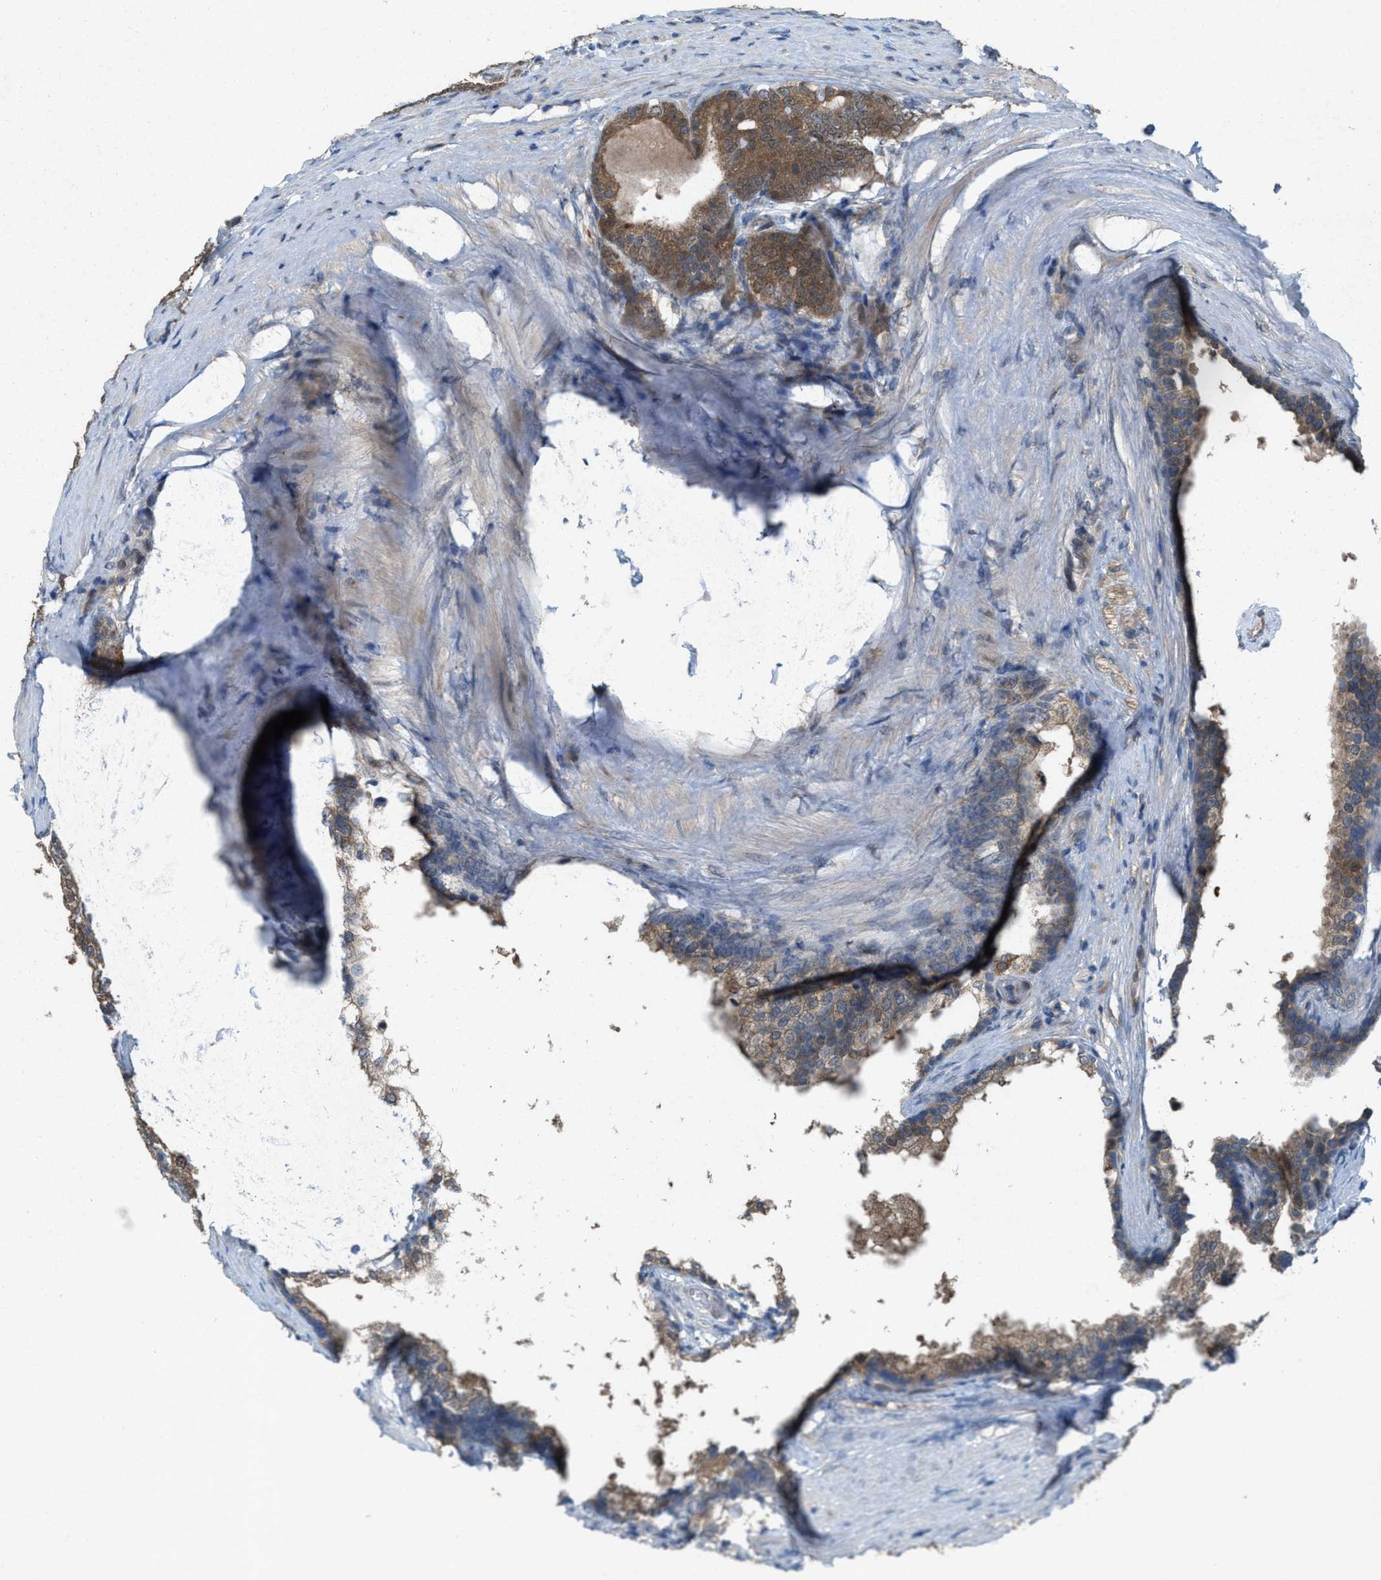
{"staining": {"intensity": "moderate", "quantity": ">75%", "location": "cytoplasmic/membranous"}, "tissue": "prostate cancer", "cell_type": "Tumor cells", "image_type": "cancer", "snomed": [{"axis": "morphology", "description": "Adenocarcinoma, High grade"}, {"axis": "topography", "description": "Prostate"}], "caption": "IHC micrograph of neoplastic tissue: human prostate high-grade adenocarcinoma stained using IHC exhibits medium levels of moderate protein expression localized specifically in the cytoplasmic/membranous of tumor cells, appearing as a cytoplasmic/membranous brown color.", "gene": "PLAA", "patient": {"sex": "male", "age": 60}}